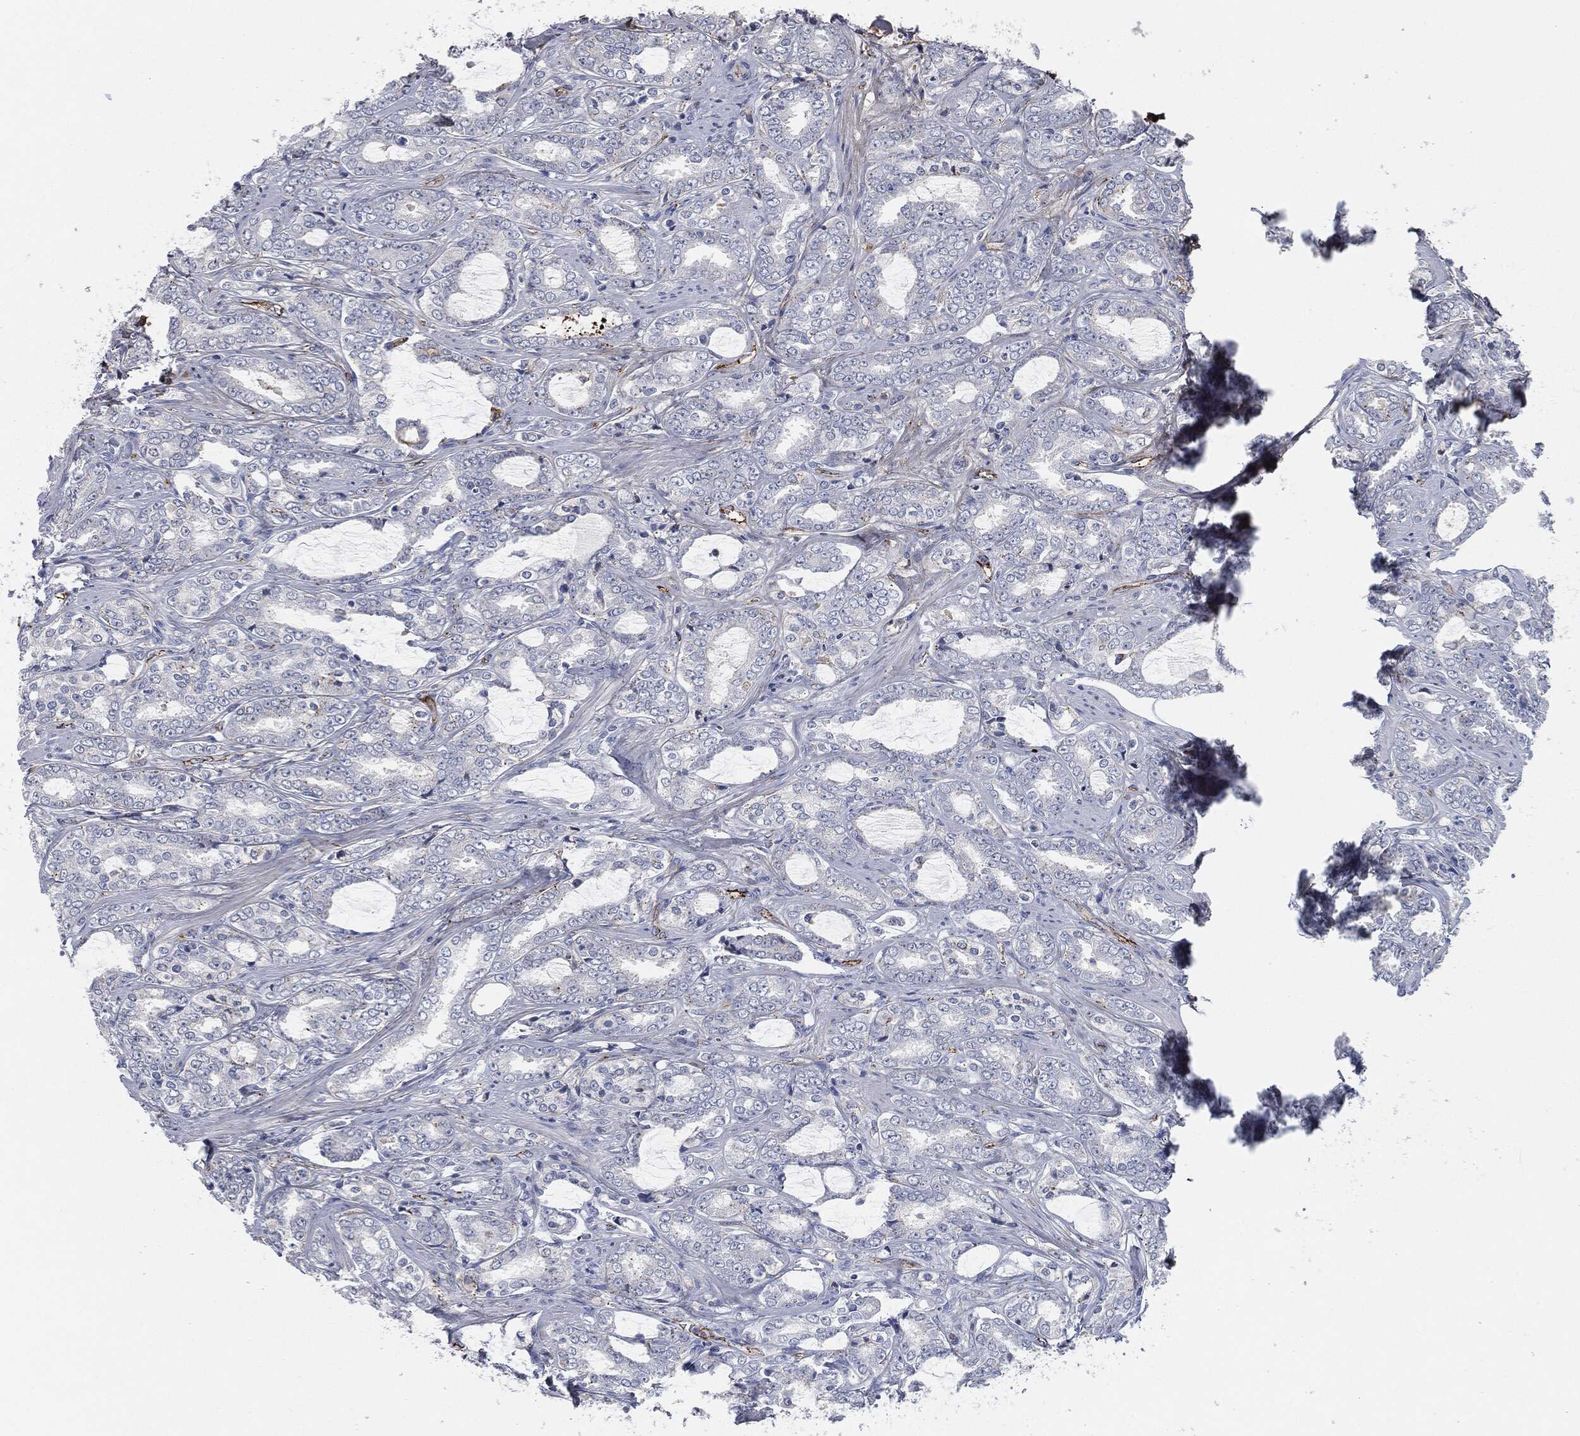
{"staining": {"intensity": "negative", "quantity": "none", "location": "none"}, "tissue": "prostate cancer", "cell_type": "Tumor cells", "image_type": "cancer", "snomed": [{"axis": "morphology", "description": "Adenocarcinoma, Medium grade"}, {"axis": "topography", "description": "Prostate"}], "caption": "Immunohistochemistry histopathology image of neoplastic tissue: human prostate cancer stained with DAB (3,3'-diaminobenzidine) displays no significant protein positivity in tumor cells. (Immunohistochemistry, brightfield microscopy, high magnification).", "gene": "APOB", "patient": {"sex": "male", "age": 71}}